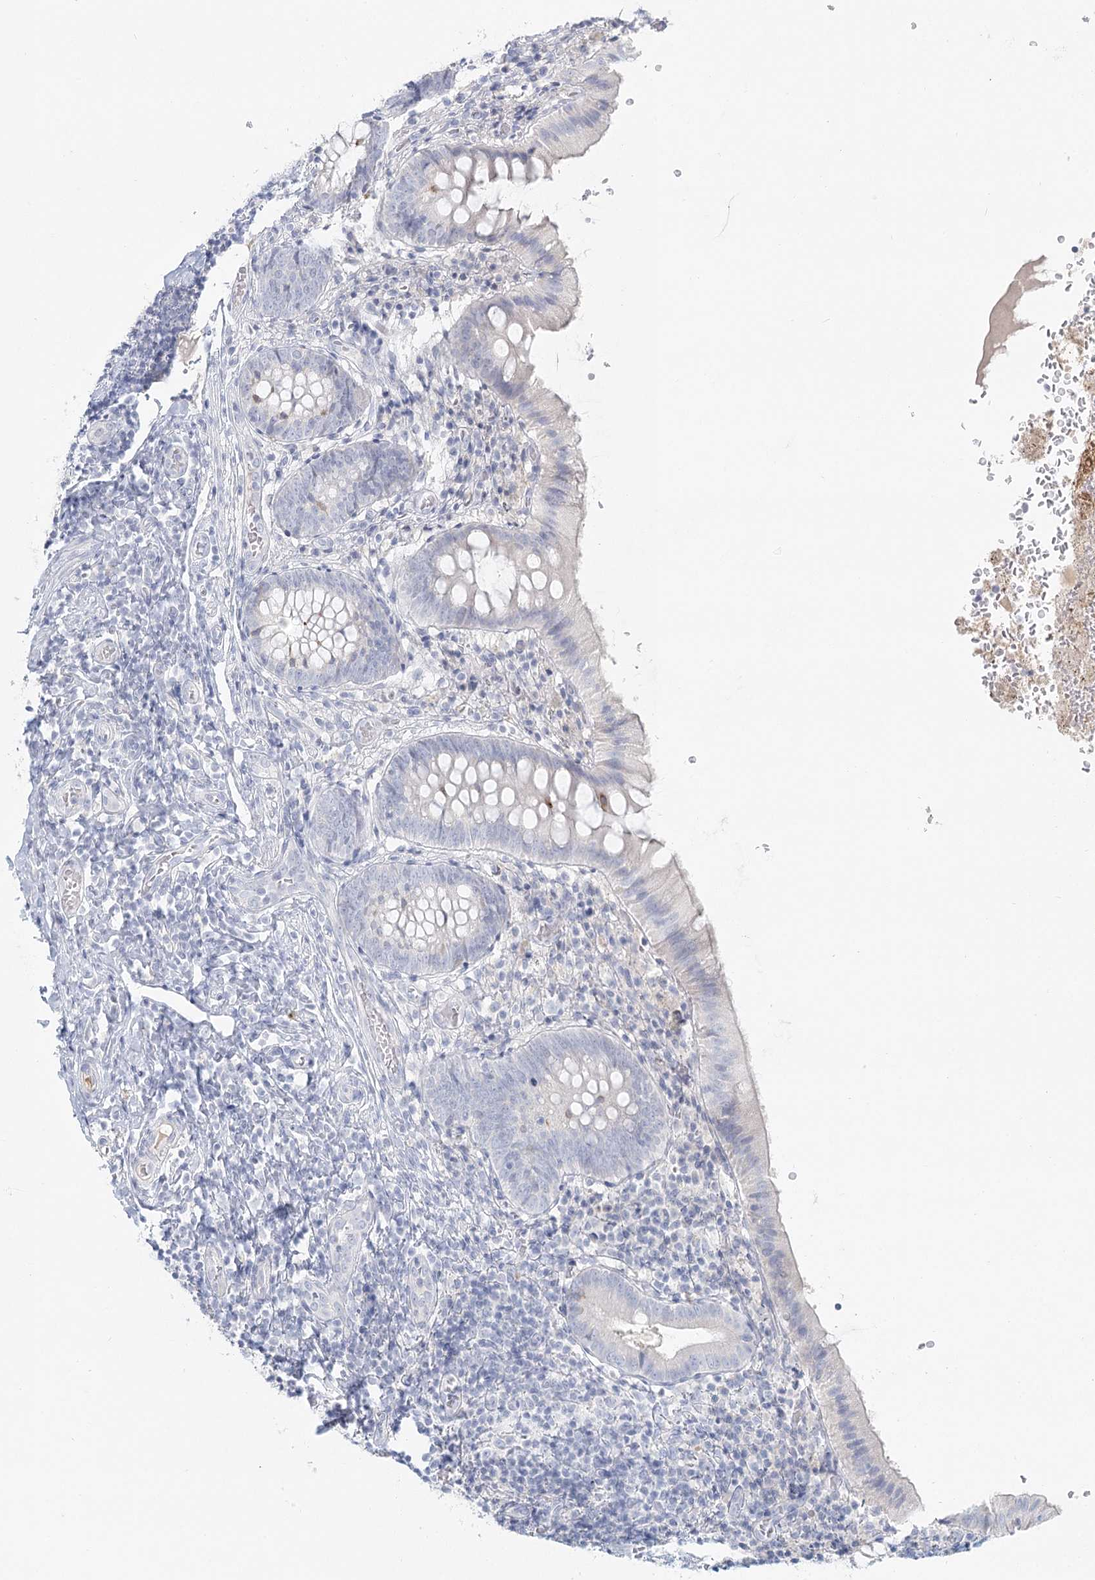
{"staining": {"intensity": "moderate", "quantity": "<25%", "location": "cytoplasmic/membranous"}, "tissue": "appendix", "cell_type": "Glandular cells", "image_type": "normal", "snomed": [{"axis": "morphology", "description": "Normal tissue, NOS"}, {"axis": "topography", "description": "Appendix"}], "caption": "A brown stain labels moderate cytoplasmic/membranous positivity of a protein in glandular cells of normal appendix. The staining is performed using DAB (3,3'-diaminobenzidine) brown chromogen to label protein expression. The nuclei are counter-stained blue using hematoxylin.", "gene": "DMGDH", "patient": {"sex": "male", "age": 8}}